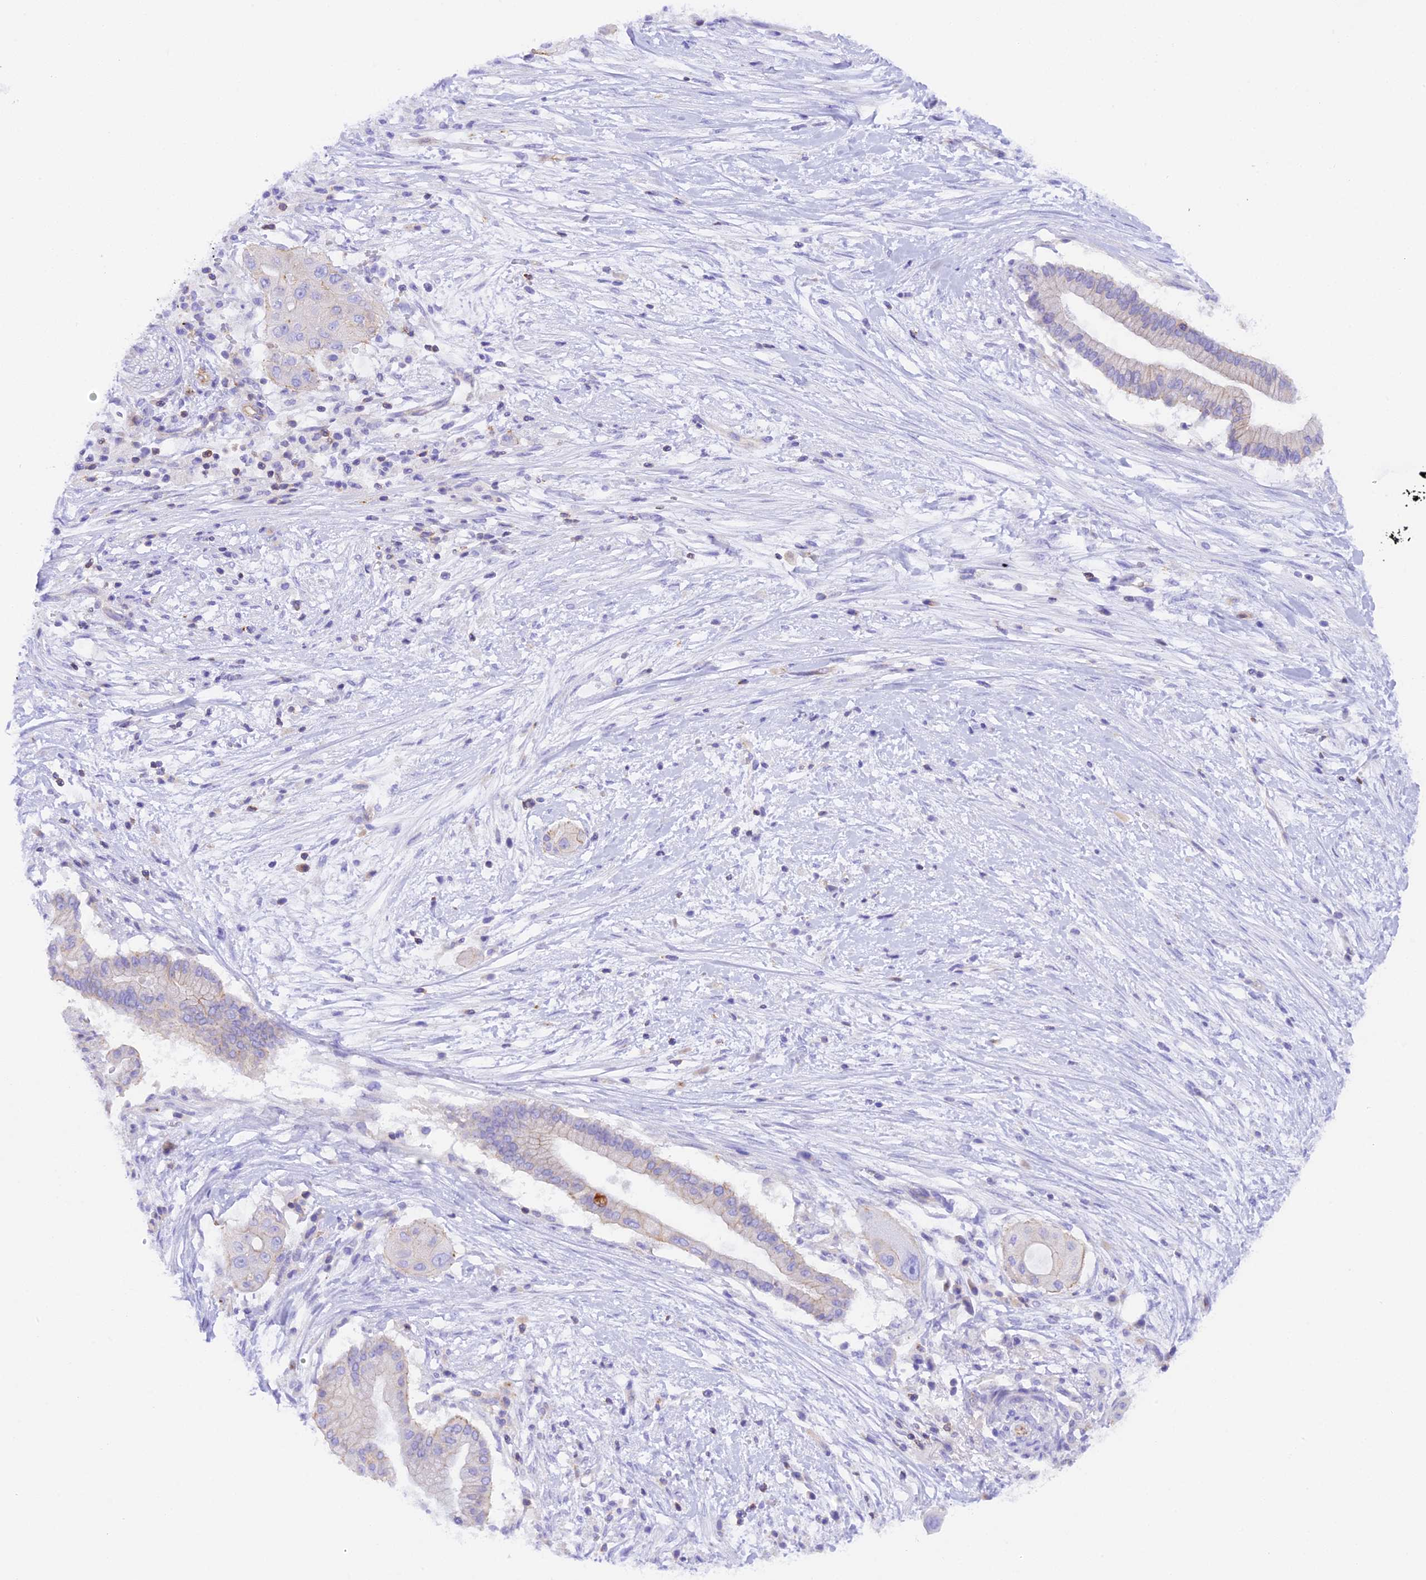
{"staining": {"intensity": "negative", "quantity": "none", "location": "none"}, "tissue": "pancreatic cancer", "cell_type": "Tumor cells", "image_type": "cancer", "snomed": [{"axis": "morphology", "description": "Adenocarcinoma, NOS"}, {"axis": "topography", "description": "Pancreas"}], "caption": "The image exhibits no significant expression in tumor cells of pancreatic cancer (adenocarcinoma).", "gene": "FAM193A", "patient": {"sex": "male", "age": 68}}